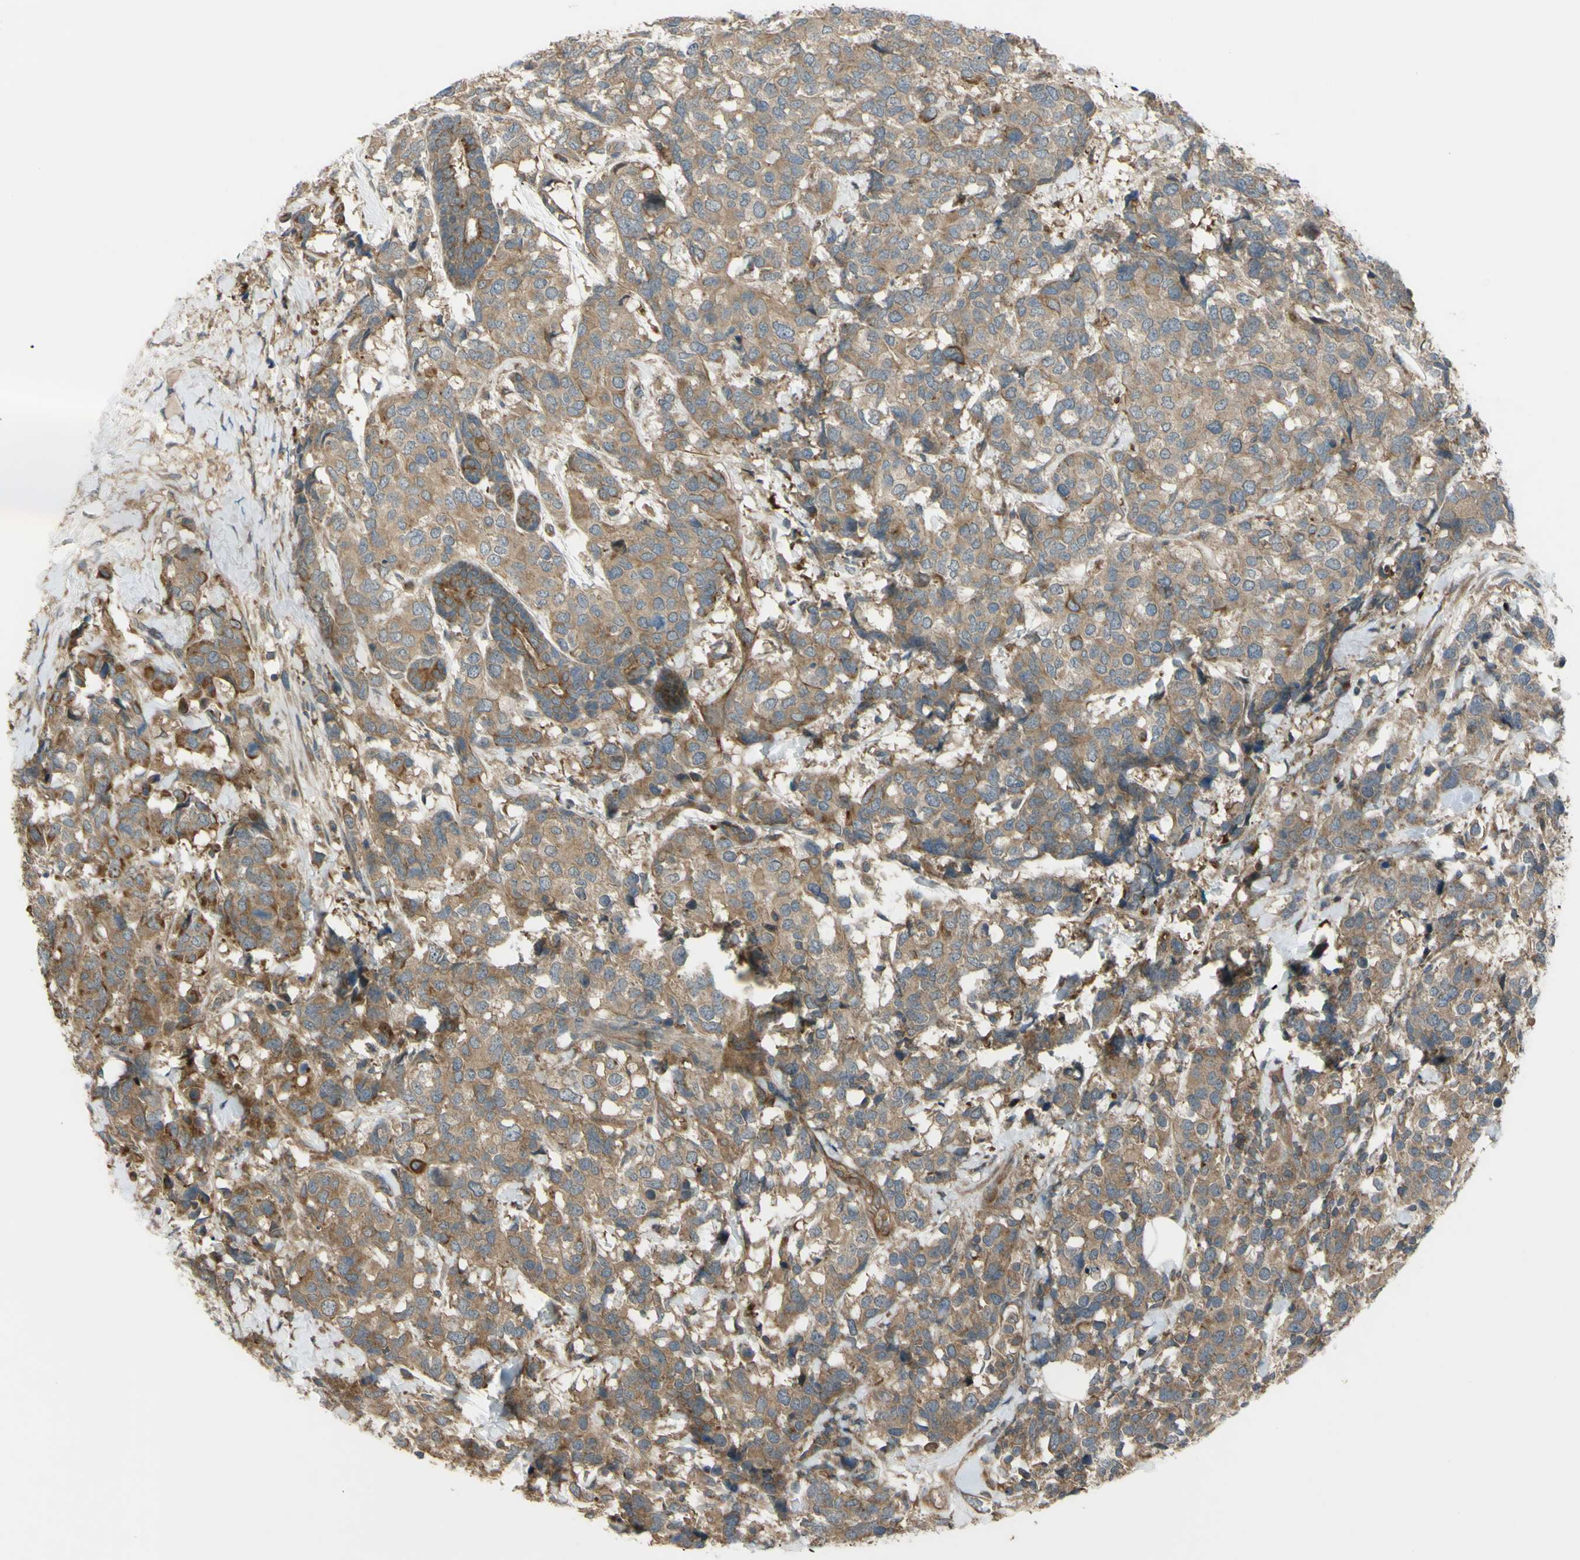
{"staining": {"intensity": "moderate", "quantity": ">75%", "location": "cytoplasmic/membranous"}, "tissue": "breast cancer", "cell_type": "Tumor cells", "image_type": "cancer", "snomed": [{"axis": "morphology", "description": "Lobular carcinoma"}, {"axis": "topography", "description": "Breast"}], "caption": "A brown stain highlights moderate cytoplasmic/membranous staining of a protein in human breast lobular carcinoma tumor cells.", "gene": "FLII", "patient": {"sex": "female", "age": 59}}